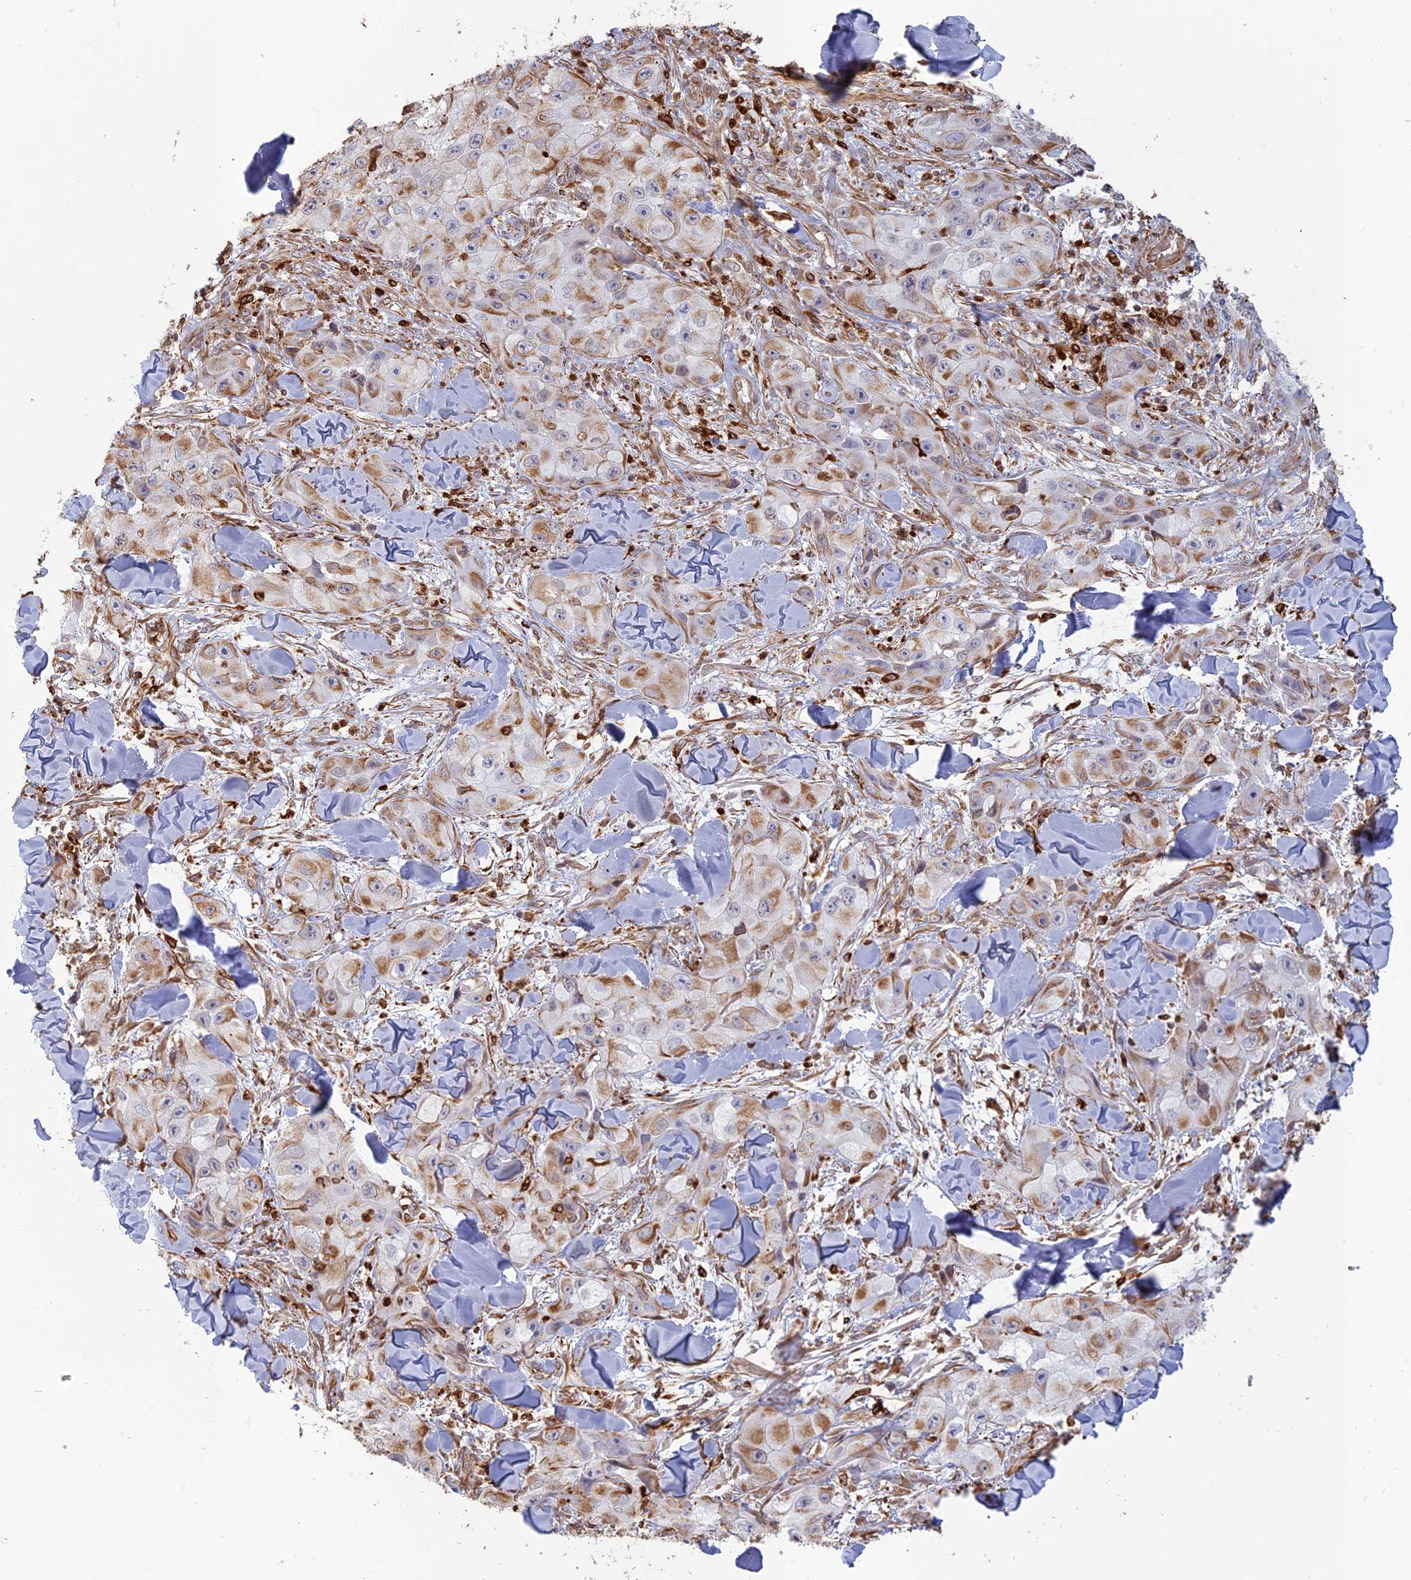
{"staining": {"intensity": "moderate", "quantity": "25%-75%", "location": "cytoplasmic/membranous"}, "tissue": "skin cancer", "cell_type": "Tumor cells", "image_type": "cancer", "snomed": [{"axis": "morphology", "description": "Squamous cell carcinoma, NOS"}, {"axis": "topography", "description": "Skin"}, {"axis": "topography", "description": "Subcutis"}], "caption": "Squamous cell carcinoma (skin) tissue shows moderate cytoplasmic/membranous expression in about 25%-75% of tumor cells, visualized by immunohistochemistry.", "gene": "APOBR", "patient": {"sex": "male", "age": 73}}